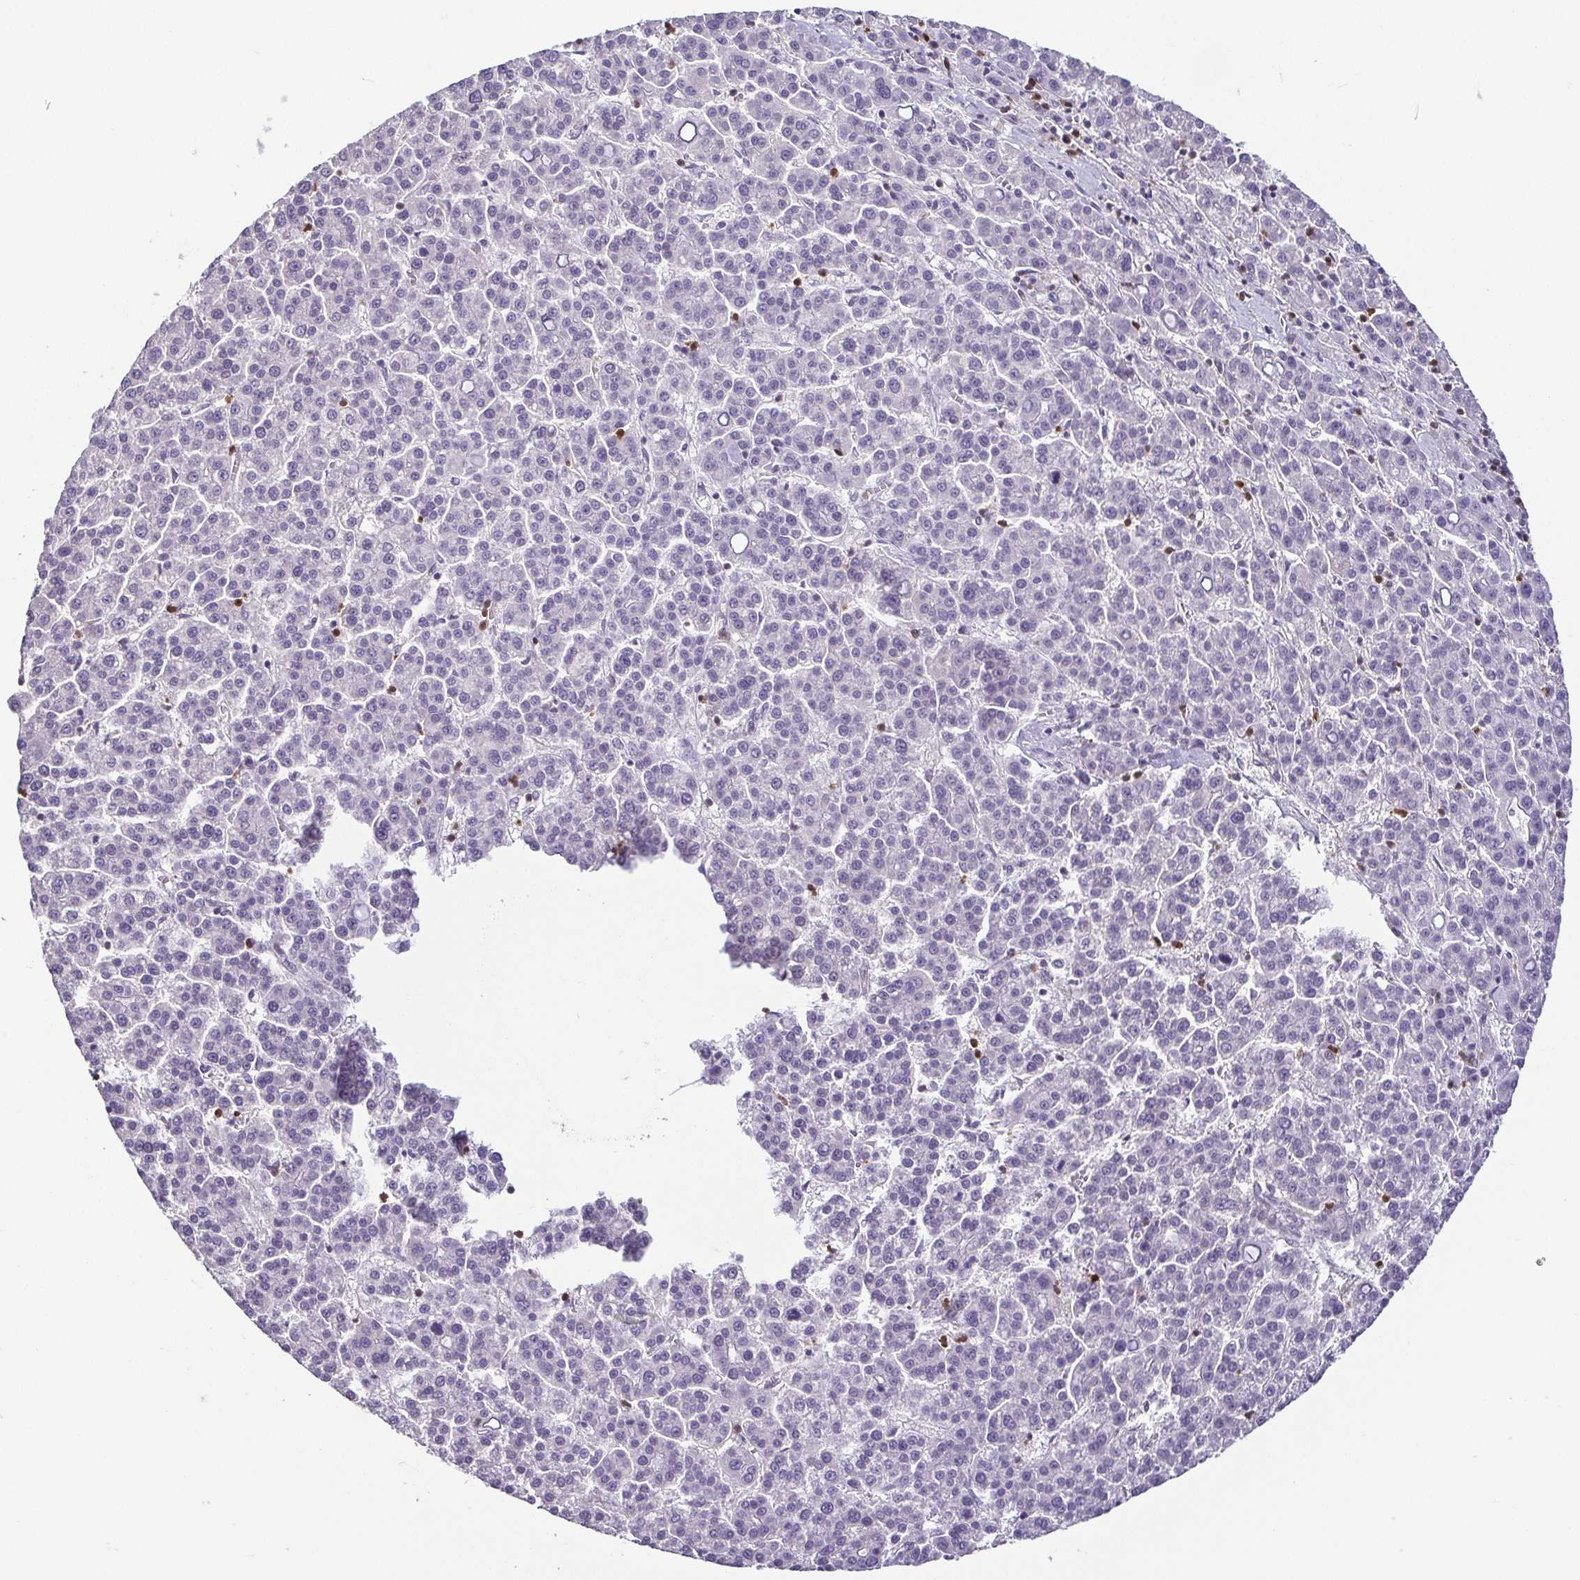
{"staining": {"intensity": "negative", "quantity": "none", "location": "none"}, "tissue": "liver cancer", "cell_type": "Tumor cells", "image_type": "cancer", "snomed": [{"axis": "morphology", "description": "Carcinoma, Hepatocellular, NOS"}, {"axis": "topography", "description": "Liver"}], "caption": "Liver cancer (hepatocellular carcinoma) was stained to show a protein in brown. There is no significant expression in tumor cells.", "gene": "HOPX", "patient": {"sex": "female", "age": 58}}